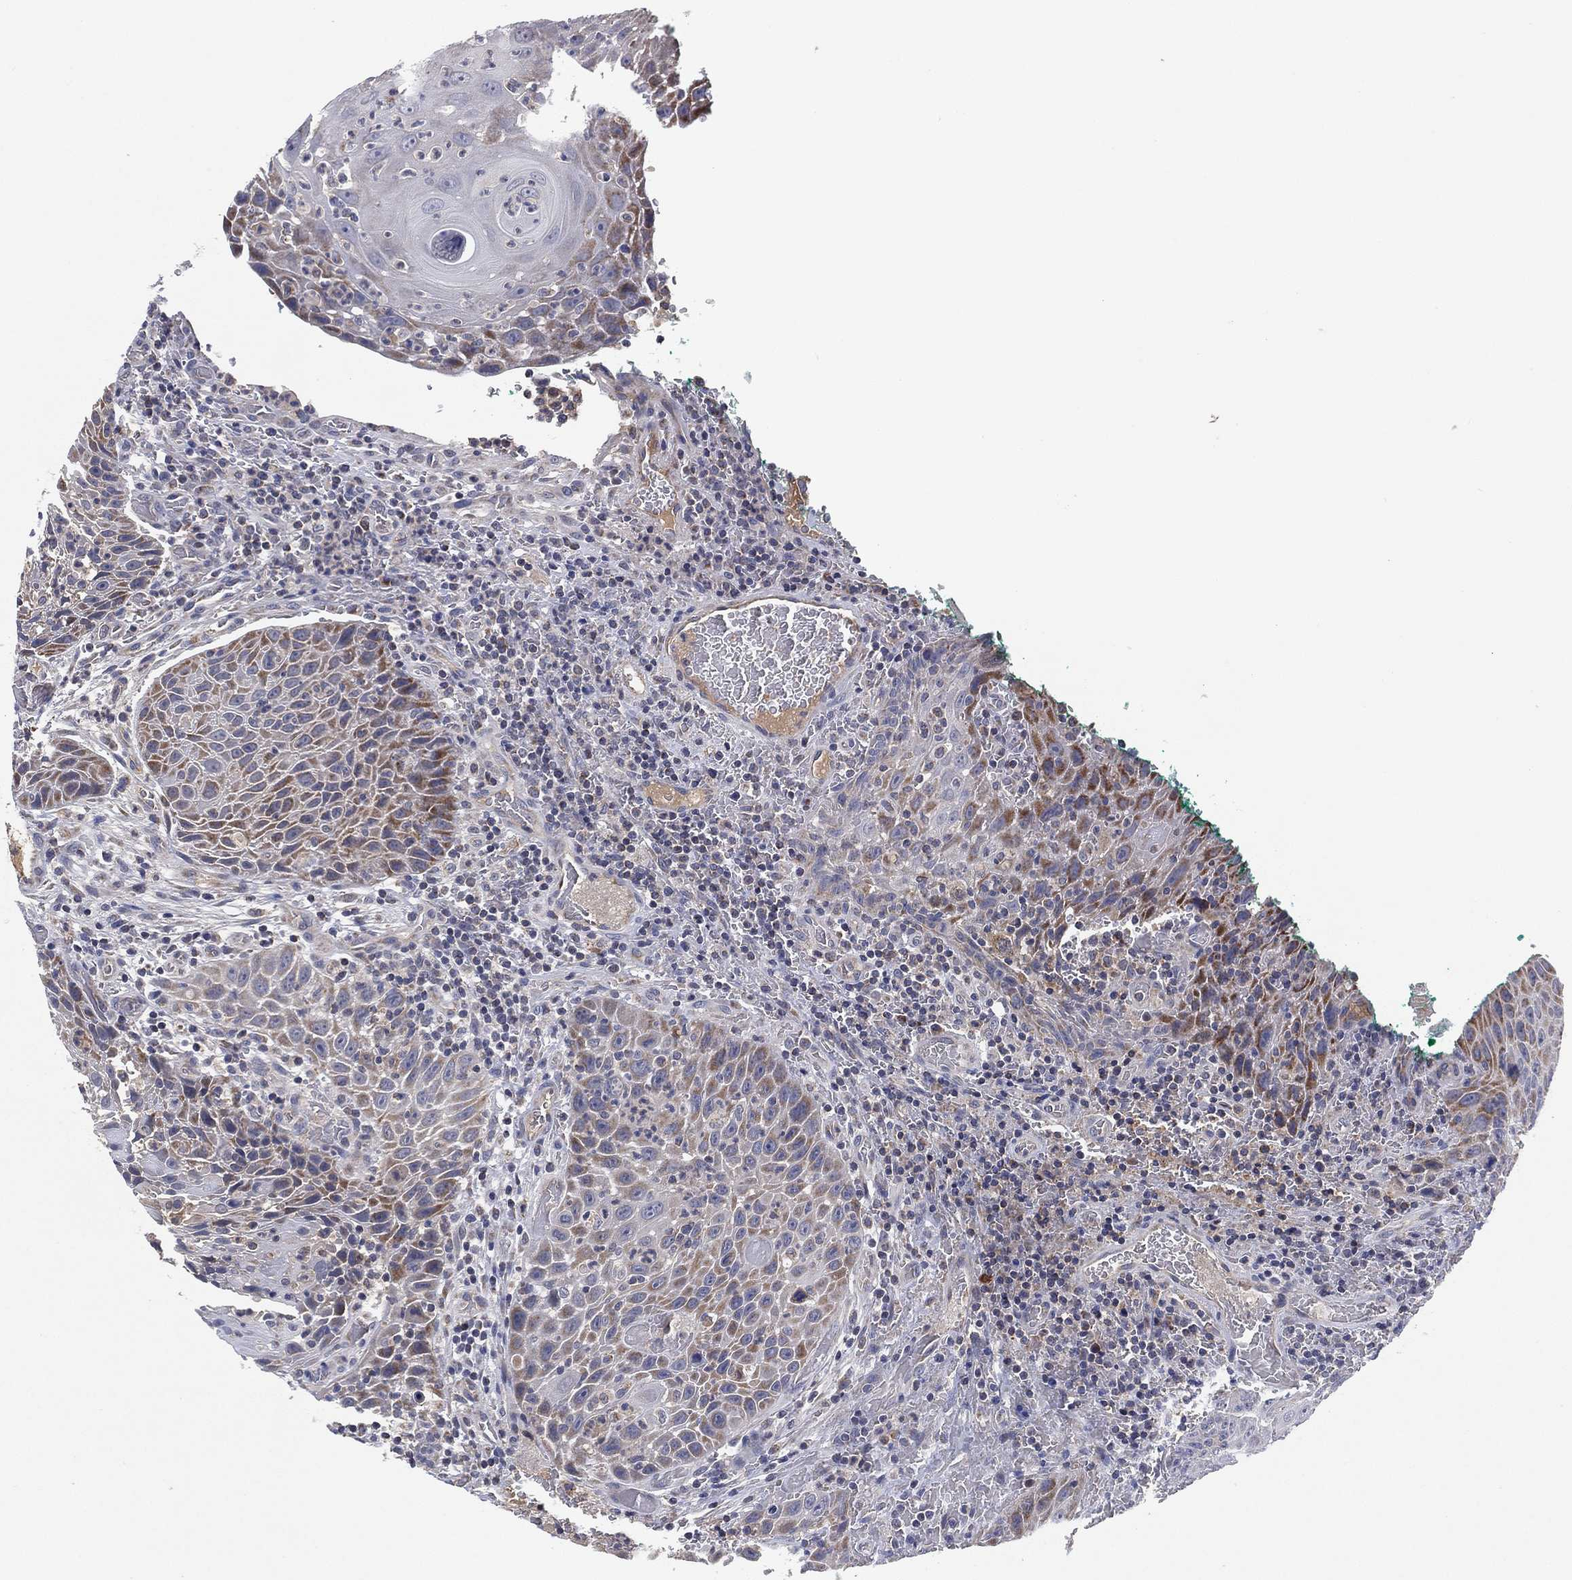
{"staining": {"intensity": "moderate", "quantity": "25%-75%", "location": "cytoplasmic/membranous"}, "tissue": "head and neck cancer", "cell_type": "Tumor cells", "image_type": "cancer", "snomed": [{"axis": "morphology", "description": "Squamous cell carcinoma, NOS"}, {"axis": "topography", "description": "Head-Neck"}], "caption": "Protein analysis of head and neck squamous cell carcinoma tissue demonstrates moderate cytoplasmic/membranous staining in about 25%-75% of tumor cells.", "gene": "PPP2R5A", "patient": {"sex": "male", "age": 69}}